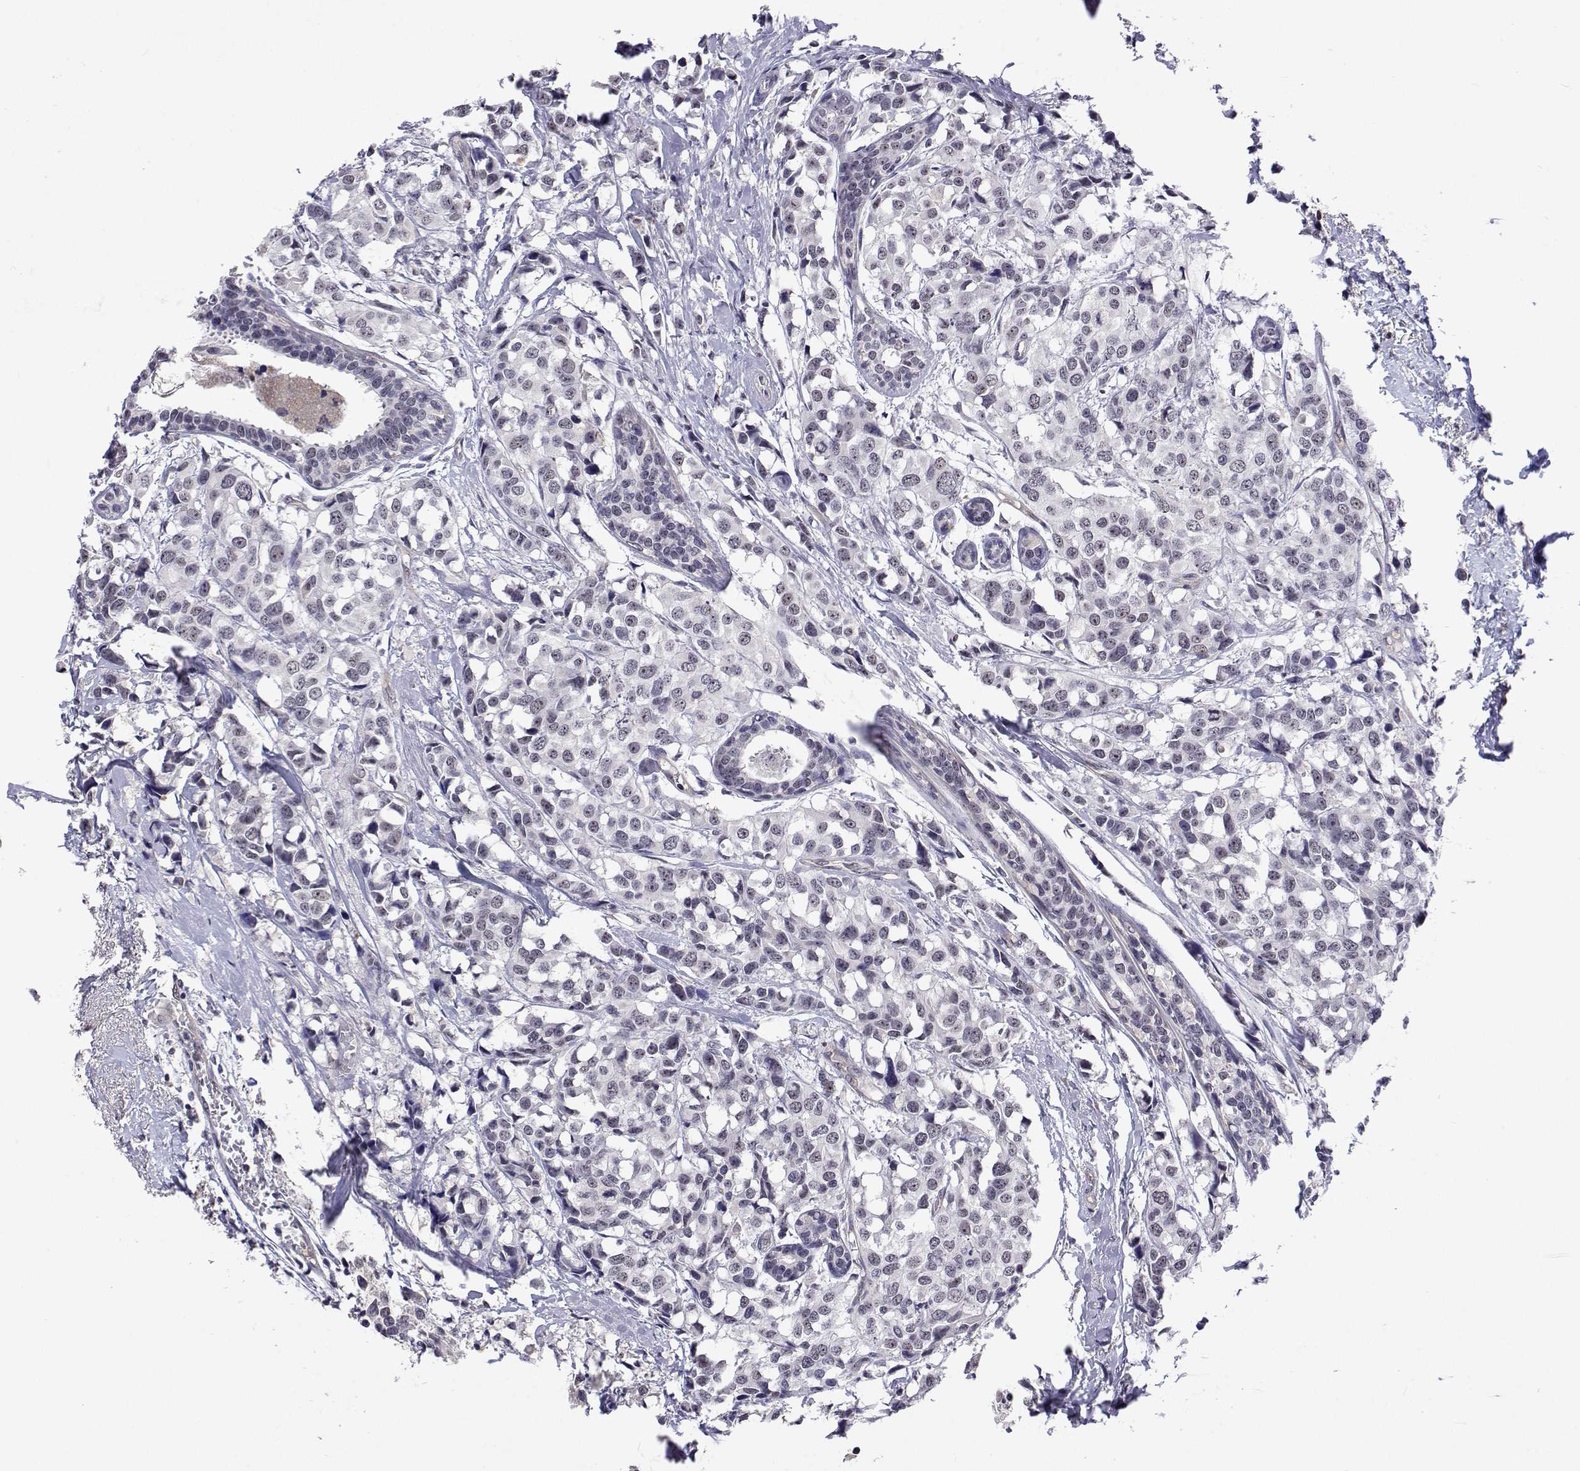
{"staining": {"intensity": "negative", "quantity": "none", "location": "none"}, "tissue": "breast cancer", "cell_type": "Tumor cells", "image_type": "cancer", "snomed": [{"axis": "morphology", "description": "Lobular carcinoma"}, {"axis": "topography", "description": "Breast"}], "caption": "An image of breast cancer stained for a protein reveals no brown staining in tumor cells. (DAB (3,3'-diaminobenzidine) immunohistochemistry with hematoxylin counter stain).", "gene": "NHP2", "patient": {"sex": "female", "age": 59}}